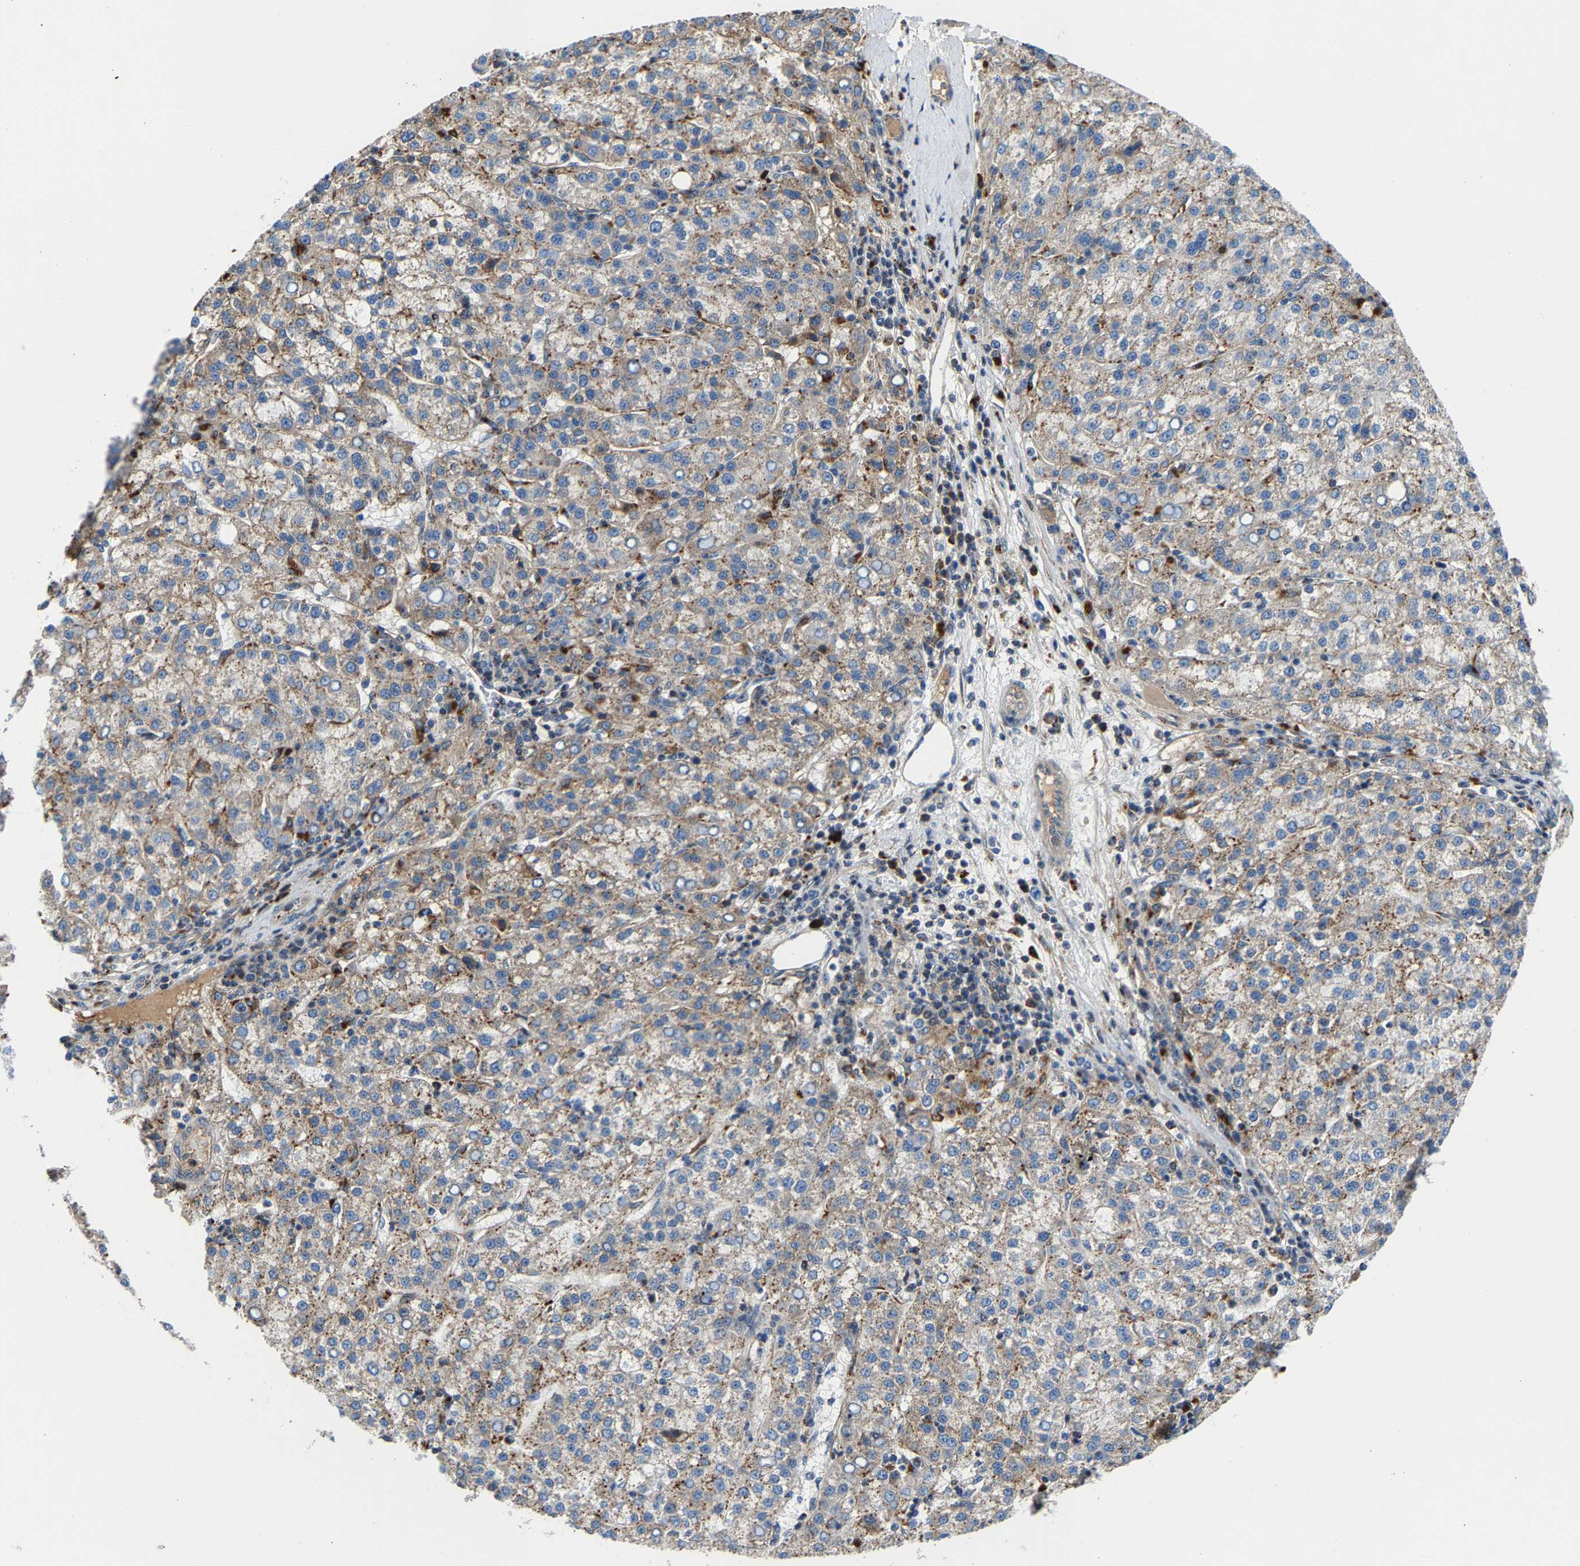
{"staining": {"intensity": "moderate", "quantity": "25%-75%", "location": "cytoplasmic/membranous"}, "tissue": "liver cancer", "cell_type": "Tumor cells", "image_type": "cancer", "snomed": [{"axis": "morphology", "description": "Carcinoma, Hepatocellular, NOS"}, {"axis": "topography", "description": "Liver"}], "caption": "Hepatocellular carcinoma (liver) tissue exhibits moderate cytoplasmic/membranous staining in approximately 25%-75% of tumor cells", "gene": "DPP7", "patient": {"sex": "female", "age": 58}}